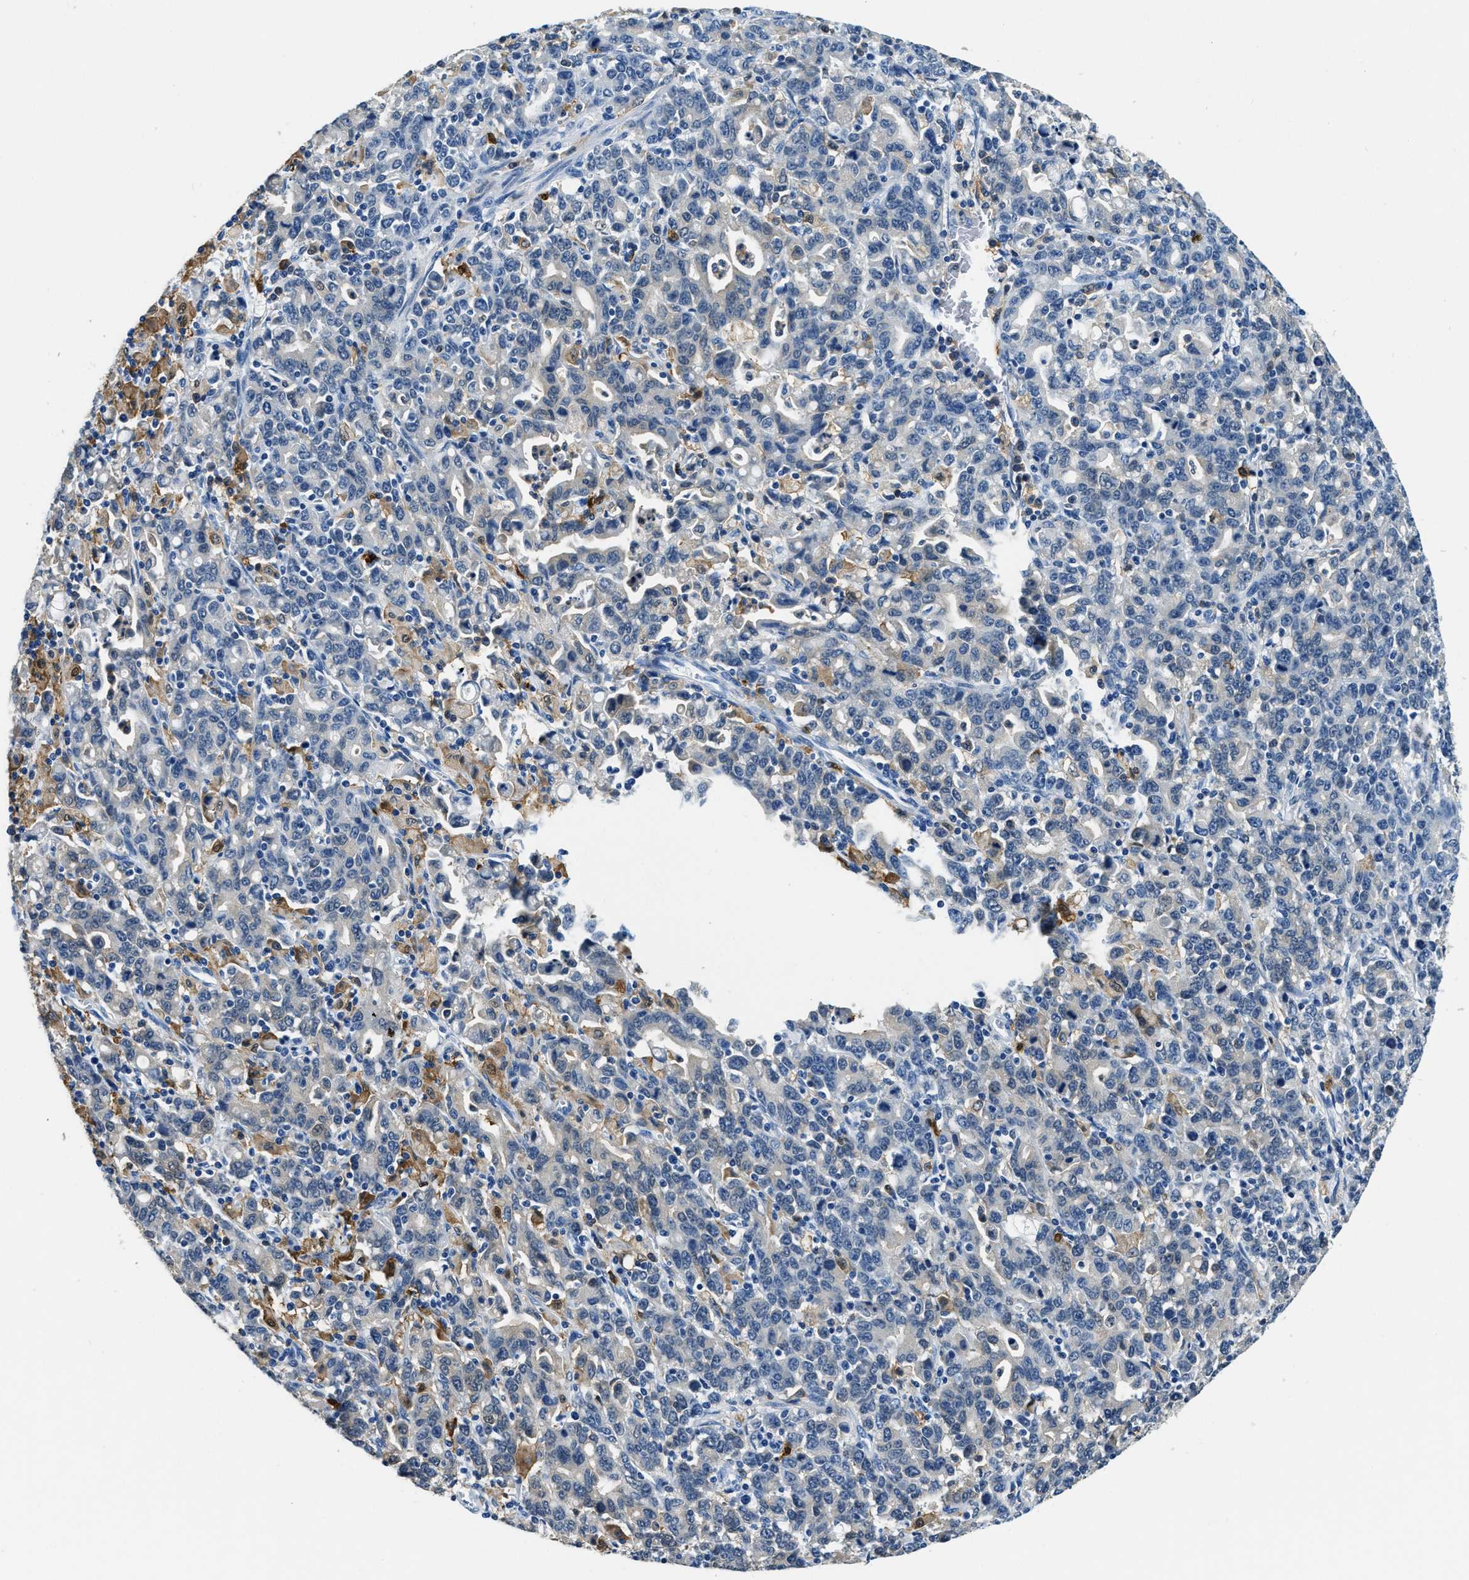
{"staining": {"intensity": "negative", "quantity": "none", "location": "none"}, "tissue": "stomach cancer", "cell_type": "Tumor cells", "image_type": "cancer", "snomed": [{"axis": "morphology", "description": "Adenocarcinoma, NOS"}, {"axis": "topography", "description": "Stomach, upper"}], "caption": "Immunohistochemical staining of human stomach adenocarcinoma shows no significant positivity in tumor cells. (Stains: DAB immunohistochemistry with hematoxylin counter stain, Microscopy: brightfield microscopy at high magnification).", "gene": "CAPG", "patient": {"sex": "male", "age": 69}}